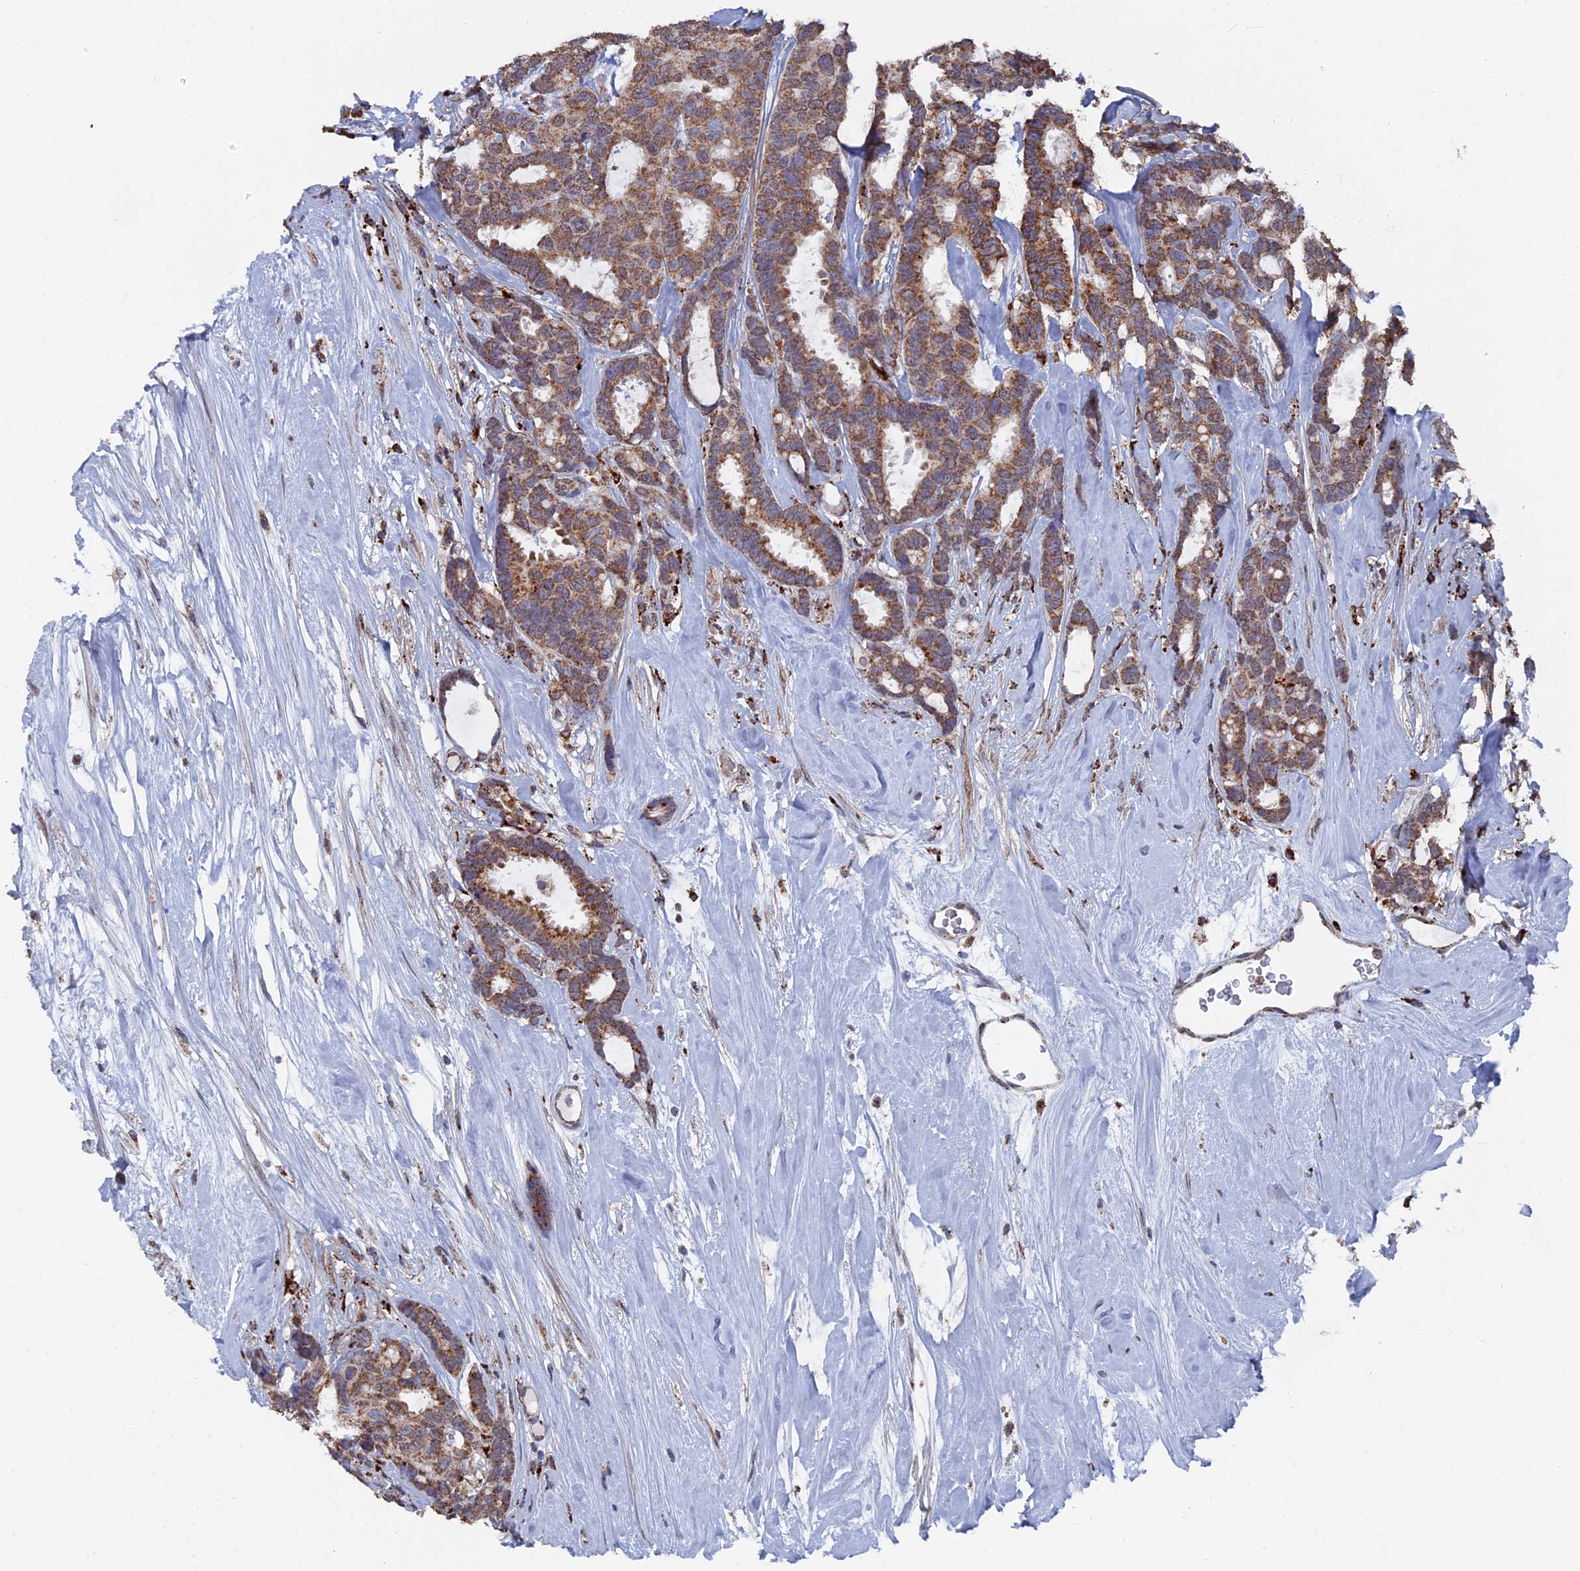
{"staining": {"intensity": "moderate", "quantity": ">75%", "location": "cytoplasmic/membranous"}, "tissue": "breast cancer", "cell_type": "Tumor cells", "image_type": "cancer", "snomed": [{"axis": "morphology", "description": "Duct carcinoma"}, {"axis": "topography", "description": "Breast"}], "caption": "A high-resolution photomicrograph shows IHC staining of breast cancer, which exhibits moderate cytoplasmic/membranous positivity in about >75% of tumor cells.", "gene": "SMG9", "patient": {"sex": "female", "age": 87}}